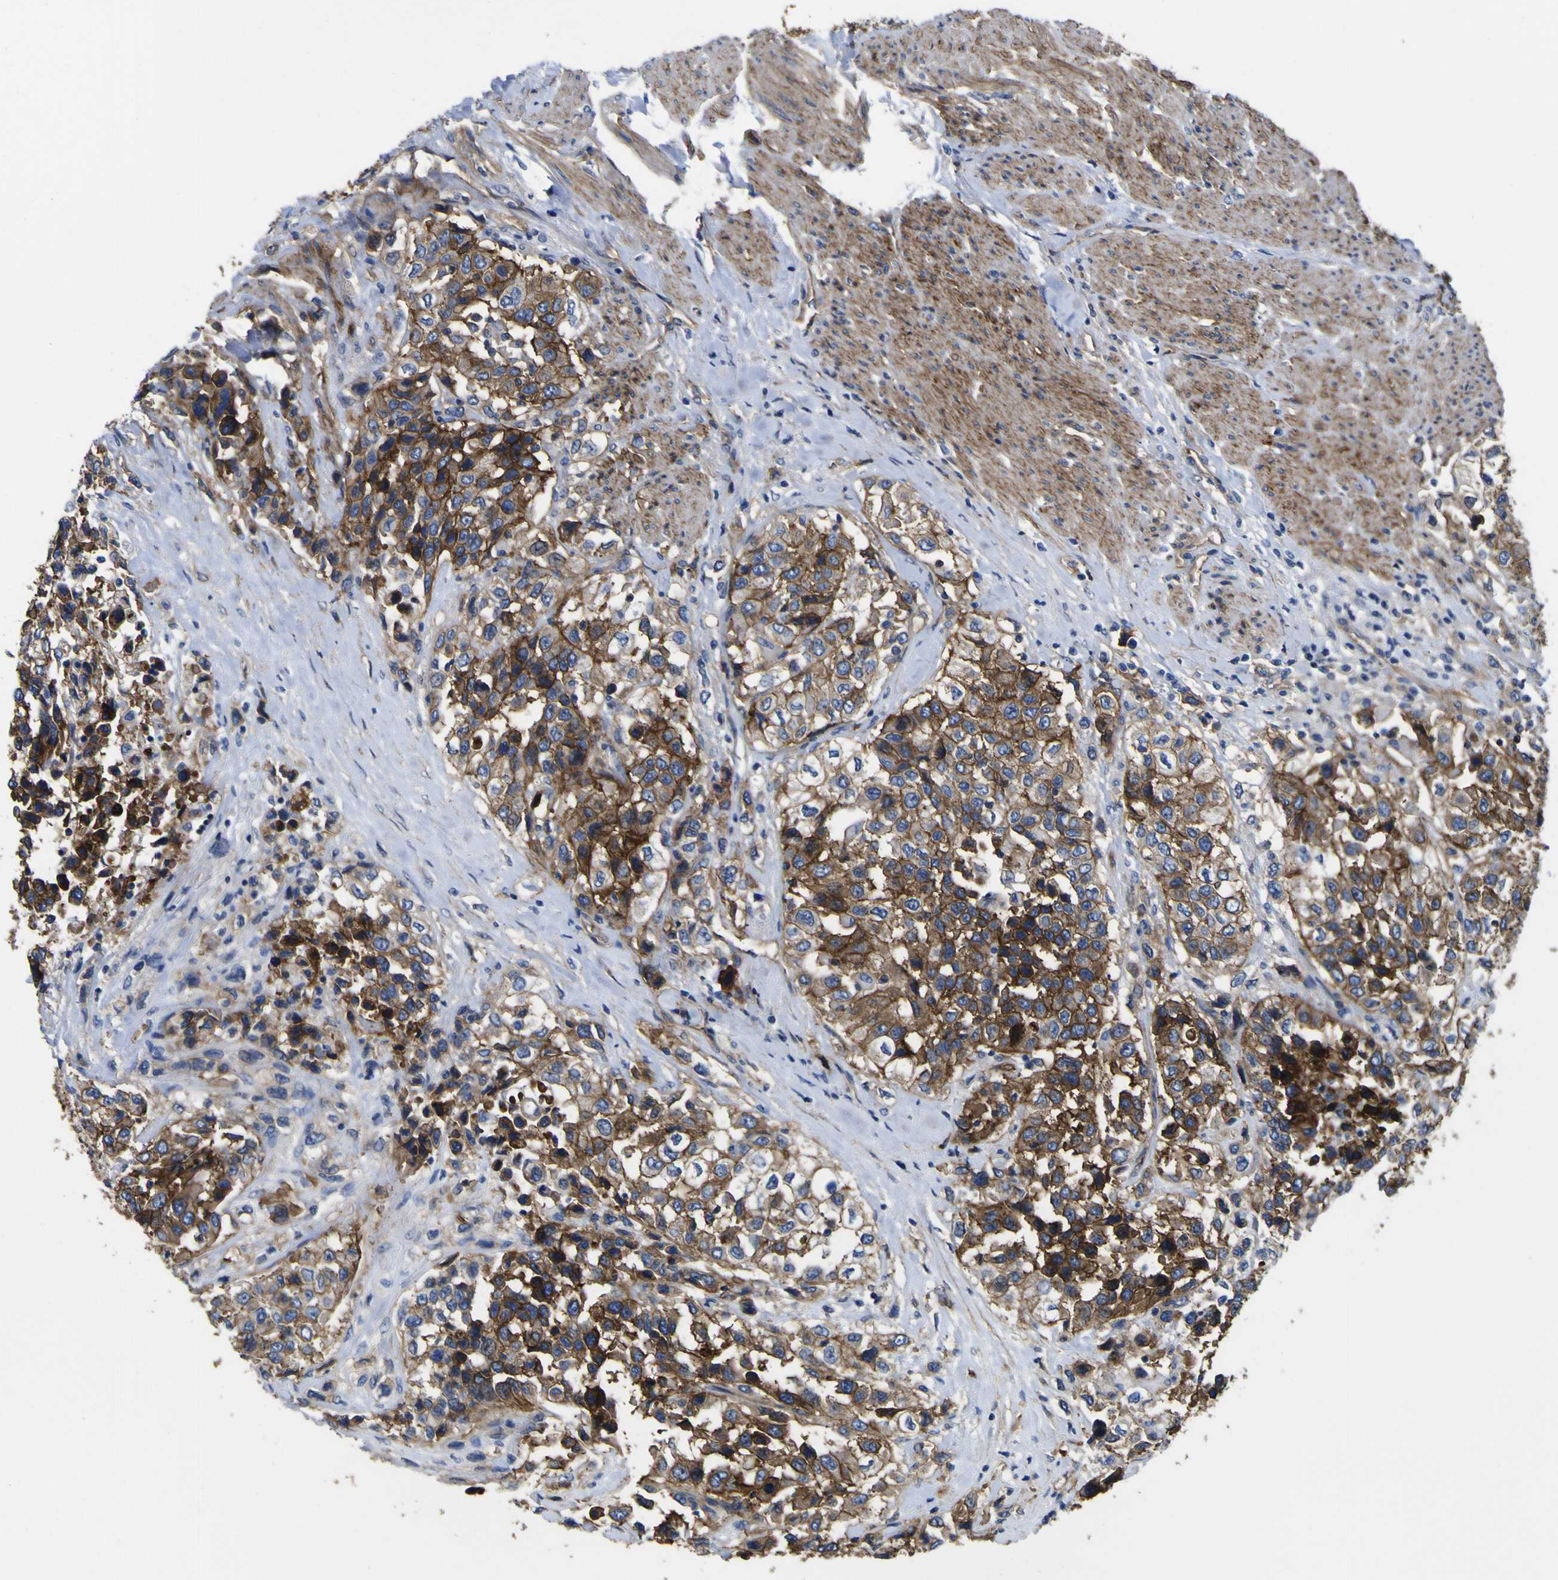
{"staining": {"intensity": "moderate", "quantity": "25%-75%", "location": "cytoplasmic/membranous"}, "tissue": "urothelial cancer", "cell_type": "Tumor cells", "image_type": "cancer", "snomed": [{"axis": "morphology", "description": "Urothelial carcinoma, High grade"}, {"axis": "topography", "description": "Urinary bladder"}], "caption": "A histopathology image of human high-grade urothelial carcinoma stained for a protein displays moderate cytoplasmic/membranous brown staining in tumor cells. Using DAB (brown) and hematoxylin (blue) stains, captured at high magnification using brightfield microscopy.", "gene": "CD151", "patient": {"sex": "female", "age": 80}}